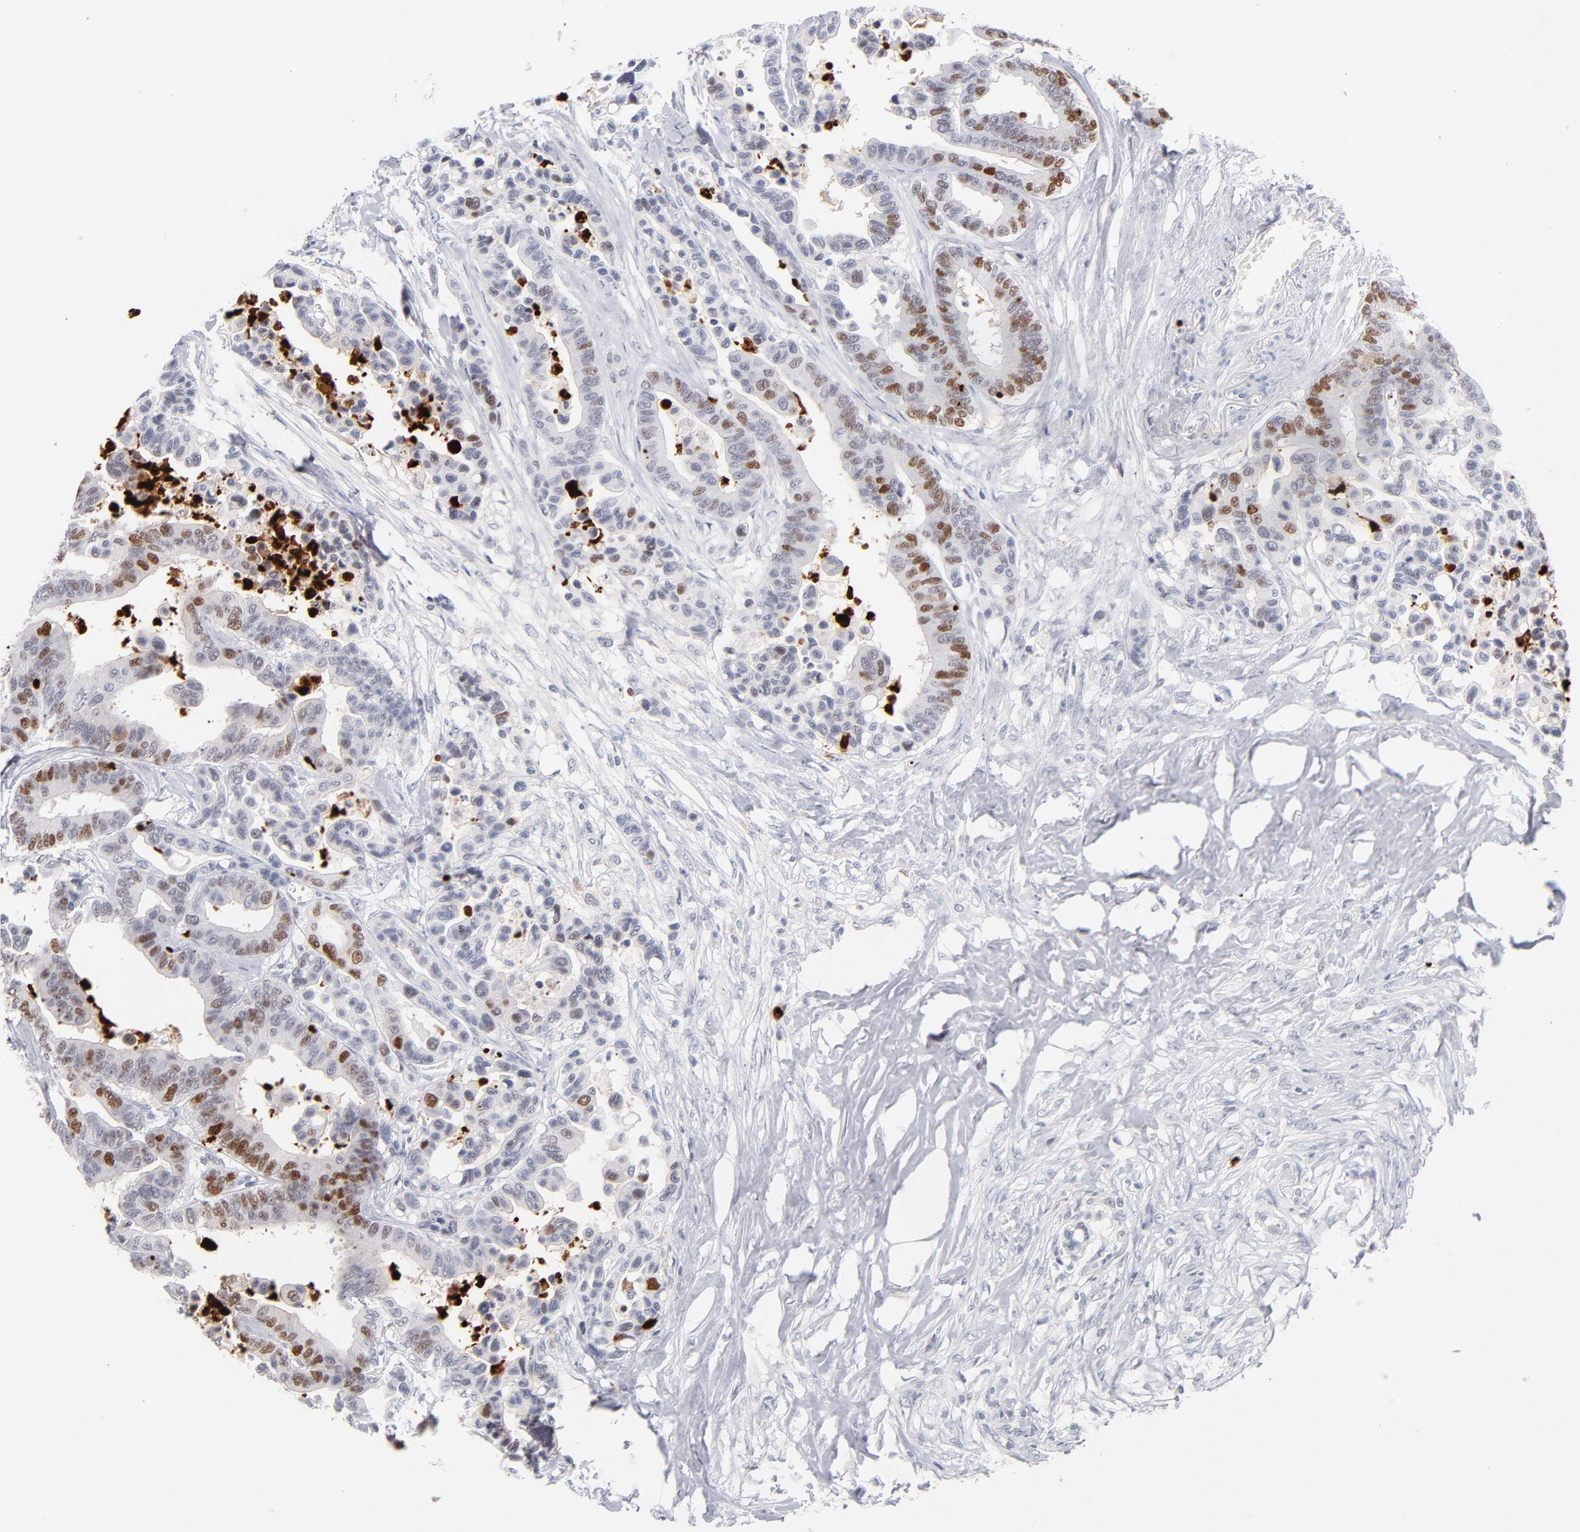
{"staining": {"intensity": "strong", "quantity": "25%-75%", "location": "nuclear"}, "tissue": "colorectal cancer", "cell_type": "Tumor cells", "image_type": "cancer", "snomed": [{"axis": "morphology", "description": "Adenocarcinoma, NOS"}, {"axis": "topography", "description": "Colon"}], "caption": "An immunohistochemistry image of tumor tissue is shown. Protein staining in brown shows strong nuclear positivity in colorectal adenocarcinoma within tumor cells.", "gene": "PARP1", "patient": {"sex": "male", "age": 82}}